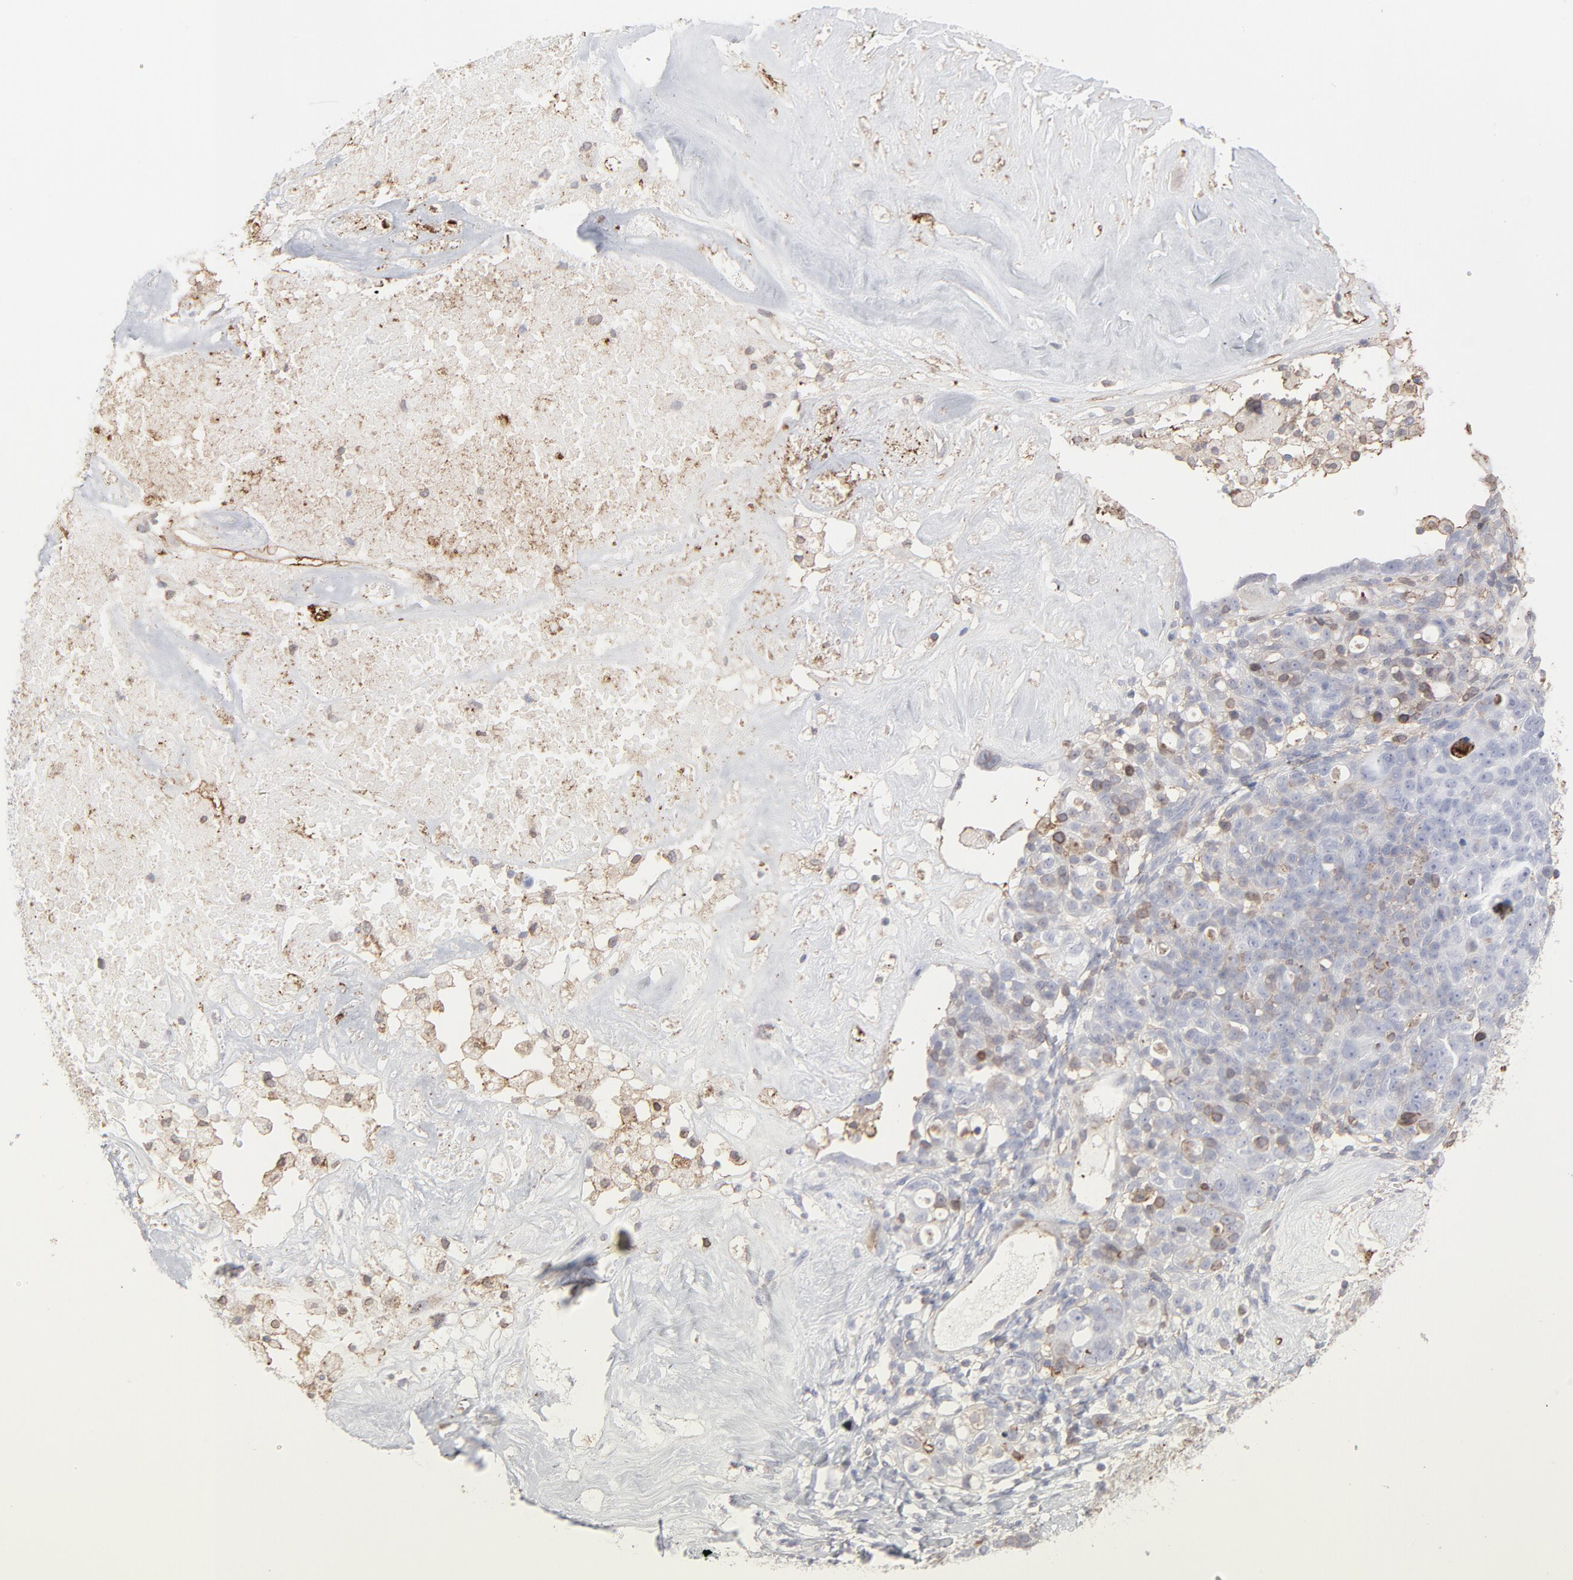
{"staining": {"intensity": "weak", "quantity": "<25%", "location": "cytoplasmic/membranous"}, "tissue": "ovarian cancer", "cell_type": "Tumor cells", "image_type": "cancer", "snomed": [{"axis": "morphology", "description": "Cystadenocarcinoma, serous, NOS"}, {"axis": "topography", "description": "Ovary"}], "caption": "Immunohistochemical staining of ovarian cancer (serous cystadenocarcinoma) displays no significant positivity in tumor cells.", "gene": "ANXA5", "patient": {"sex": "female", "age": 66}}